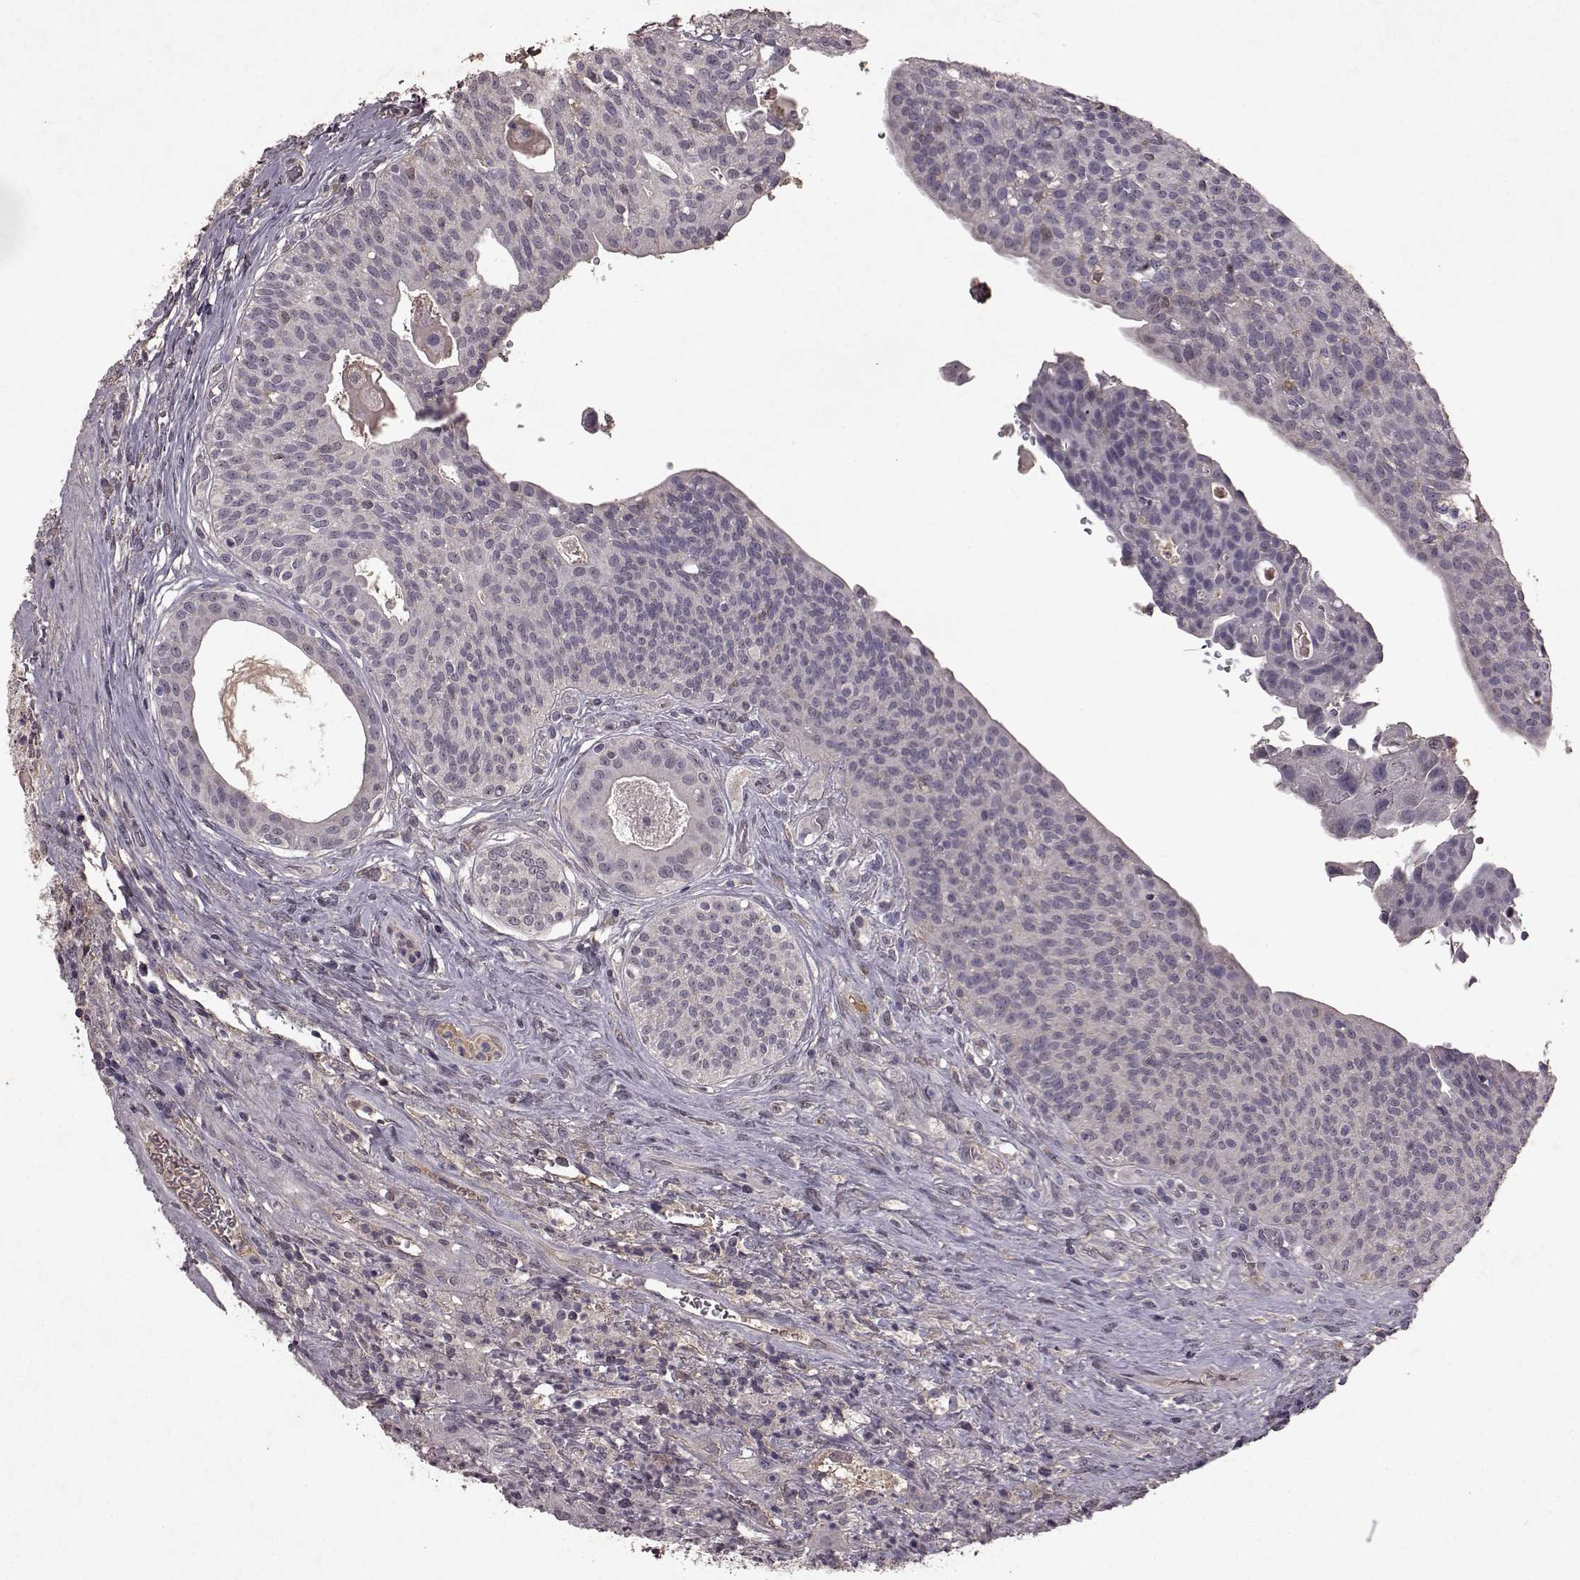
{"staining": {"intensity": "negative", "quantity": "none", "location": "none"}, "tissue": "urothelial cancer", "cell_type": "Tumor cells", "image_type": "cancer", "snomed": [{"axis": "morphology", "description": "Urothelial carcinoma, High grade"}, {"axis": "topography", "description": "Urinary bladder"}], "caption": "This is a histopathology image of IHC staining of urothelial cancer, which shows no positivity in tumor cells.", "gene": "FRRS1L", "patient": {"sex": "male", "age": 79}}